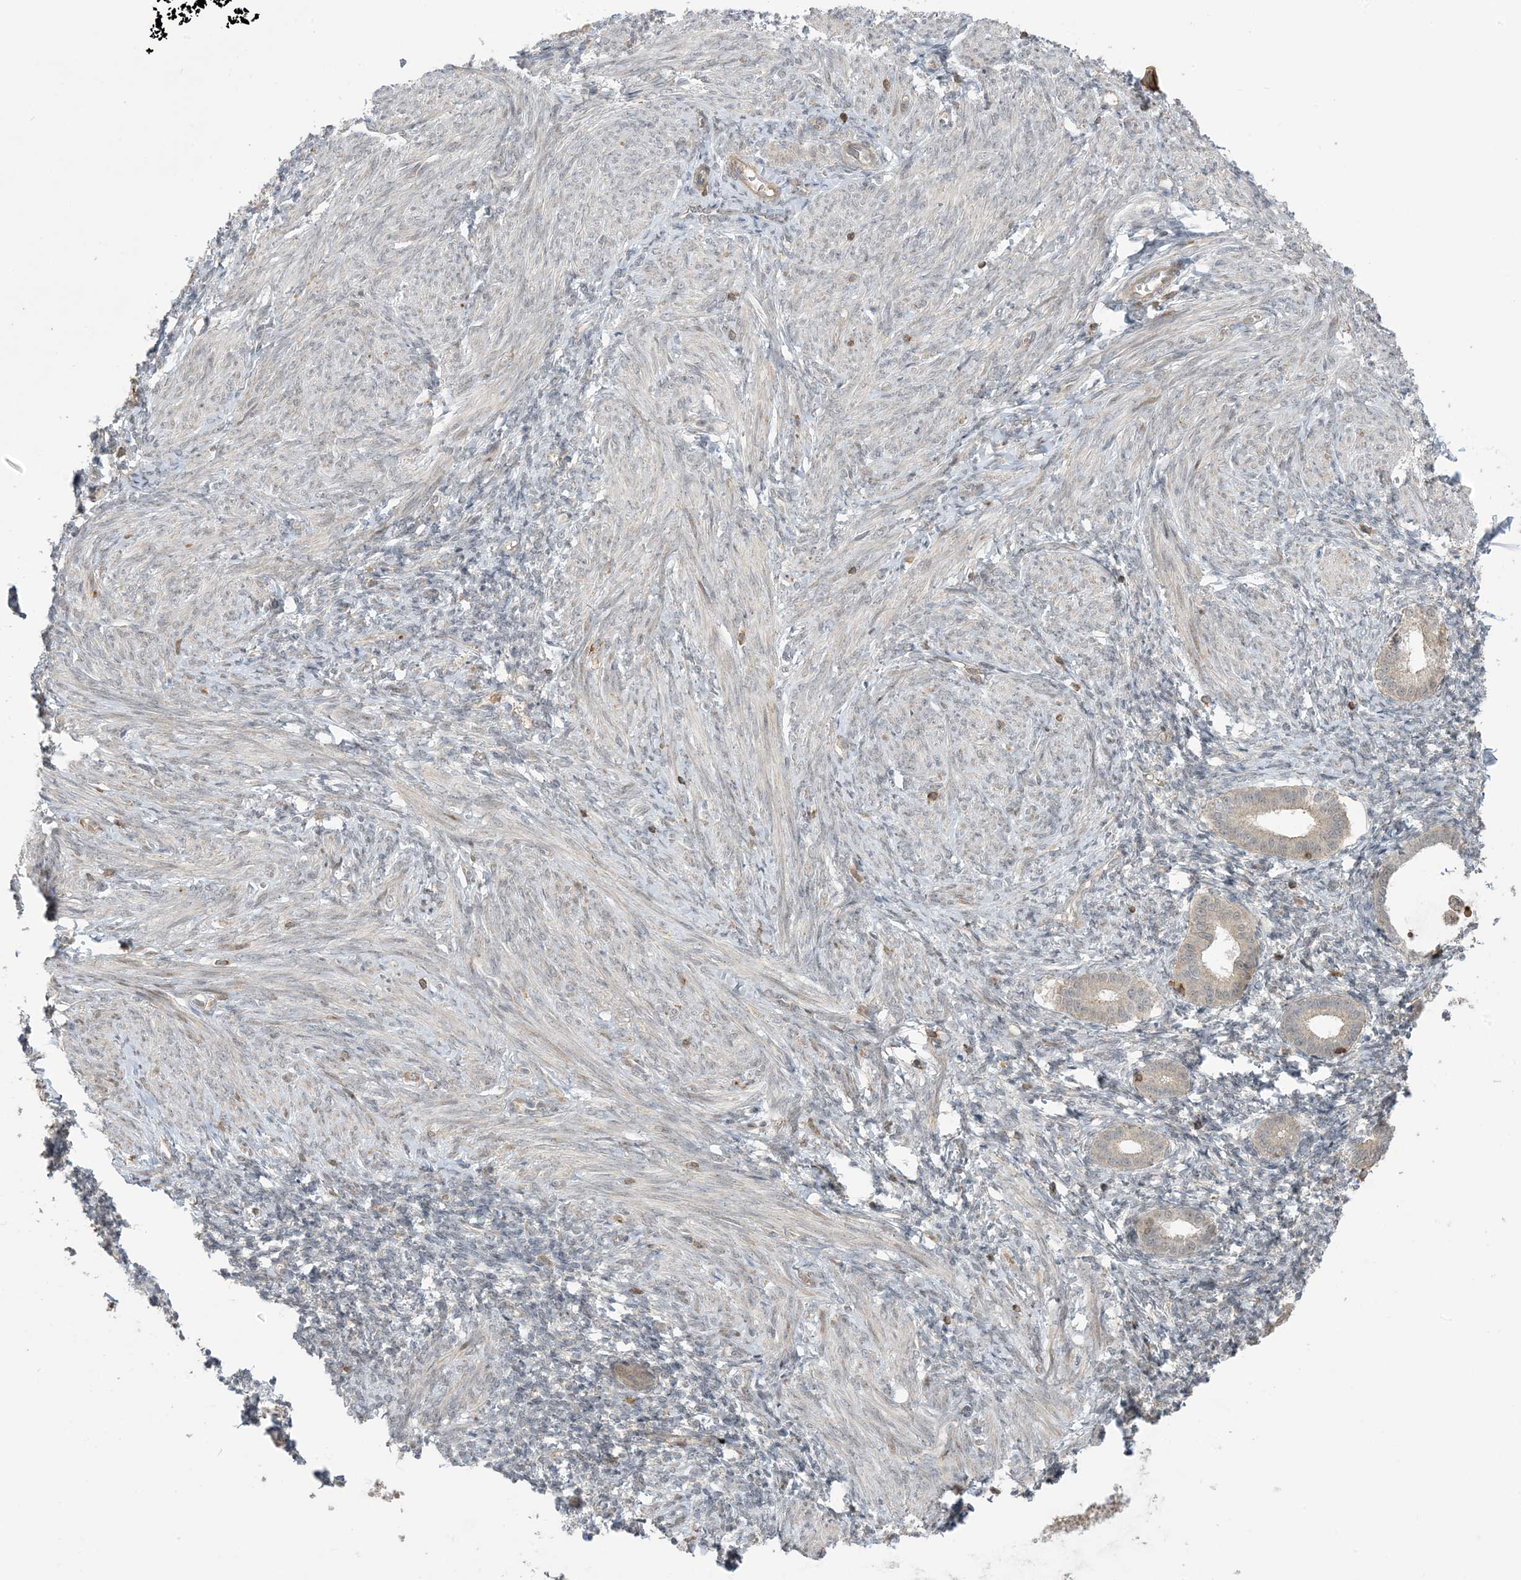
{"staining": {"intensity": "weak", "quantity": "<25%", "location": "cytoplasmic/membranous"}, "tissue": "endometrium", "cell_type": "Cells in endometrial stroma", "image_type": "normal", "snomed": [{"axis": "morphology", "description": "Normal tissue, NOS"}, {"axis": "topography", "description": "Endometrium"}], "caption": "Cells in endometrial stroma show no significant staining in normal endometrium.", "gene": "PHLDB2", "patient": {"sex": "female", "age": 77}}